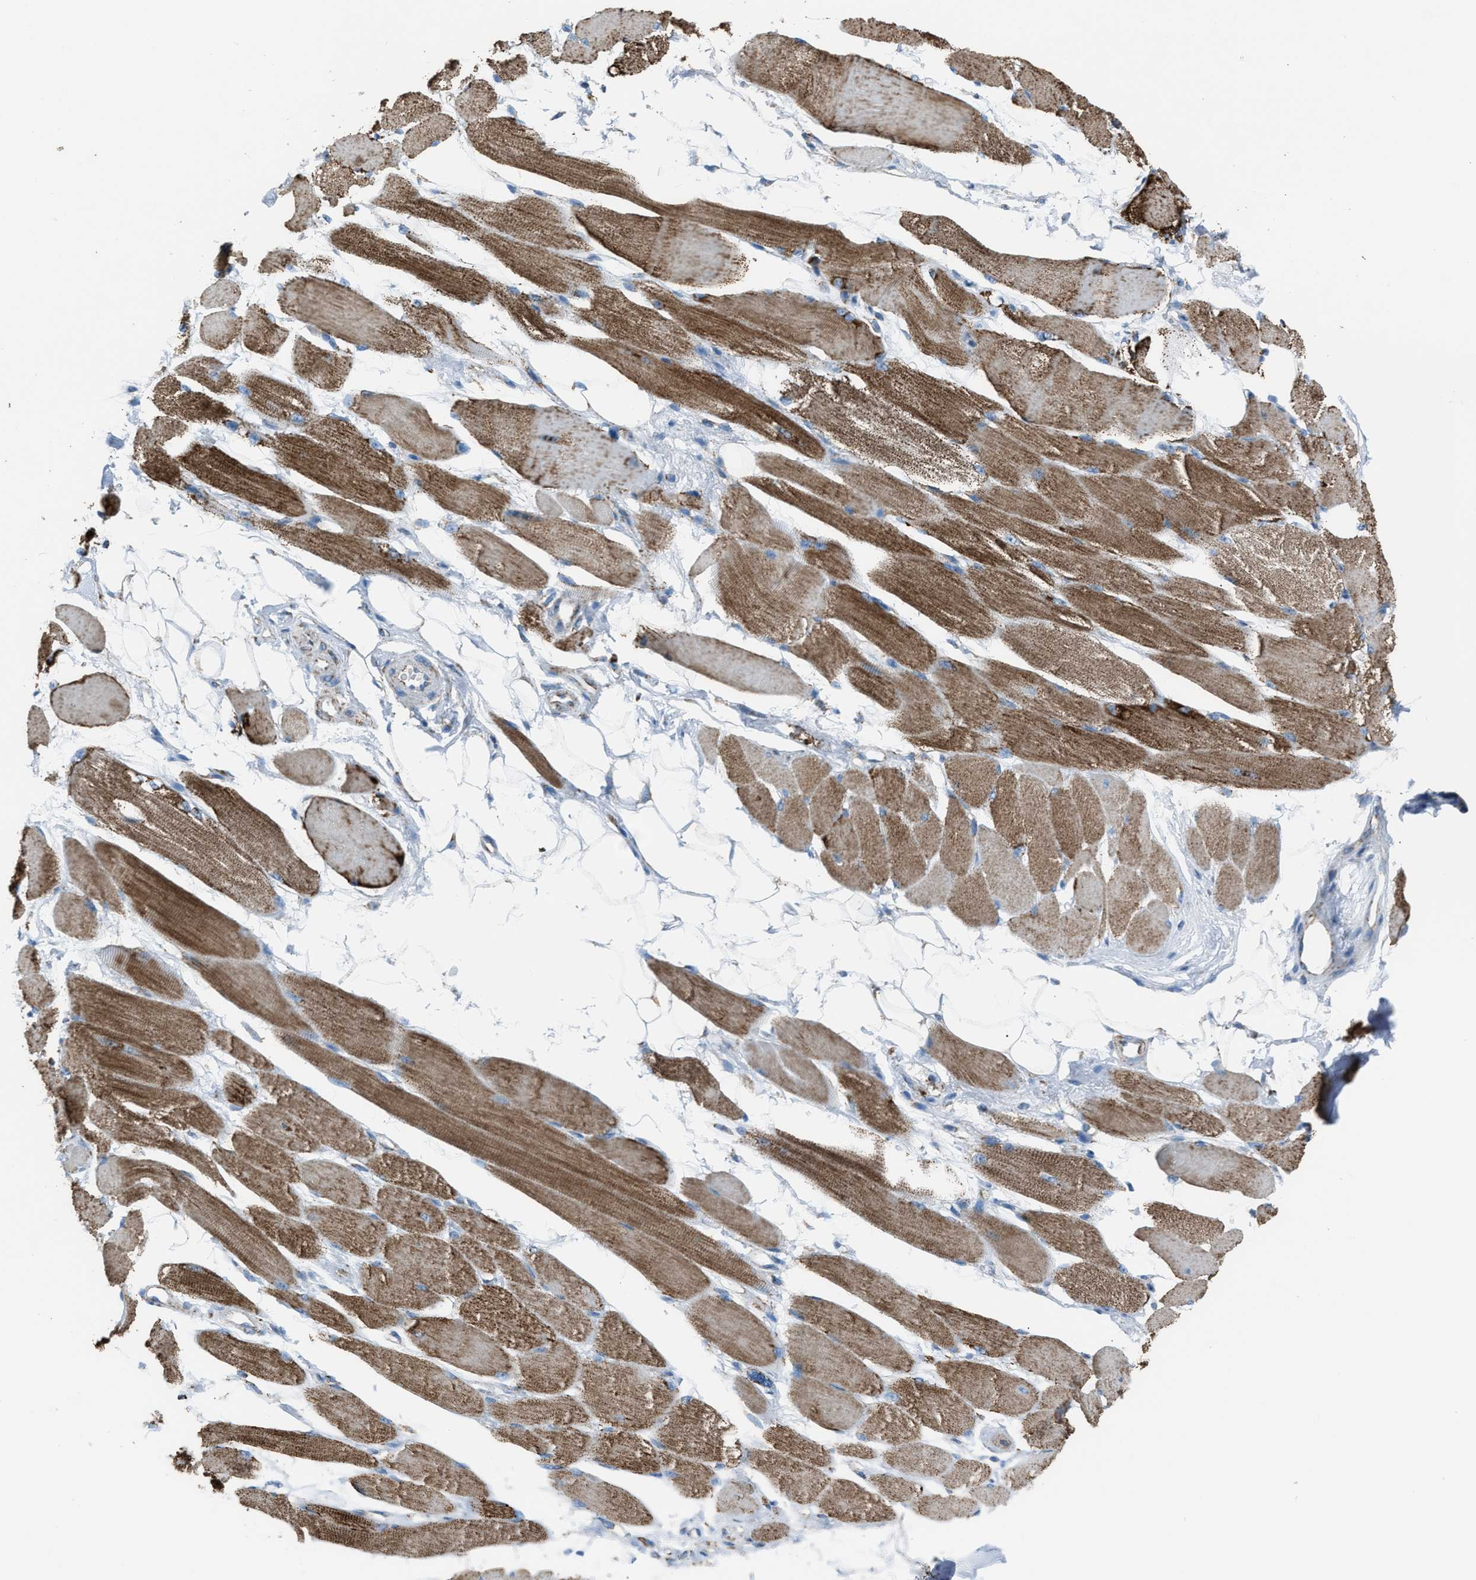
{"staining": {"intensity": "moderate", "quantity": ">75%", "location": "cytoplasmic/membranous"}, "tissue": "skeletal muscle", "cell_type": "Myocytes", "image_type": "normal", "snomed": [{"axis": "morphology", "description": "Normal tissue, NOS"}, {"axis": "topography", "description": "Skeletal muscle"}, {"axis": "topography", "description": "Peripheral nerve tissue"}], "caption": "Brown immunohistochemical staining in benign human skeletal muscle demonstrates moderate cytoplasmic/membranous expression in about >75% of myocytes.", "gene": "MDH2", "patient": {"sex": "female", "age": 84}}